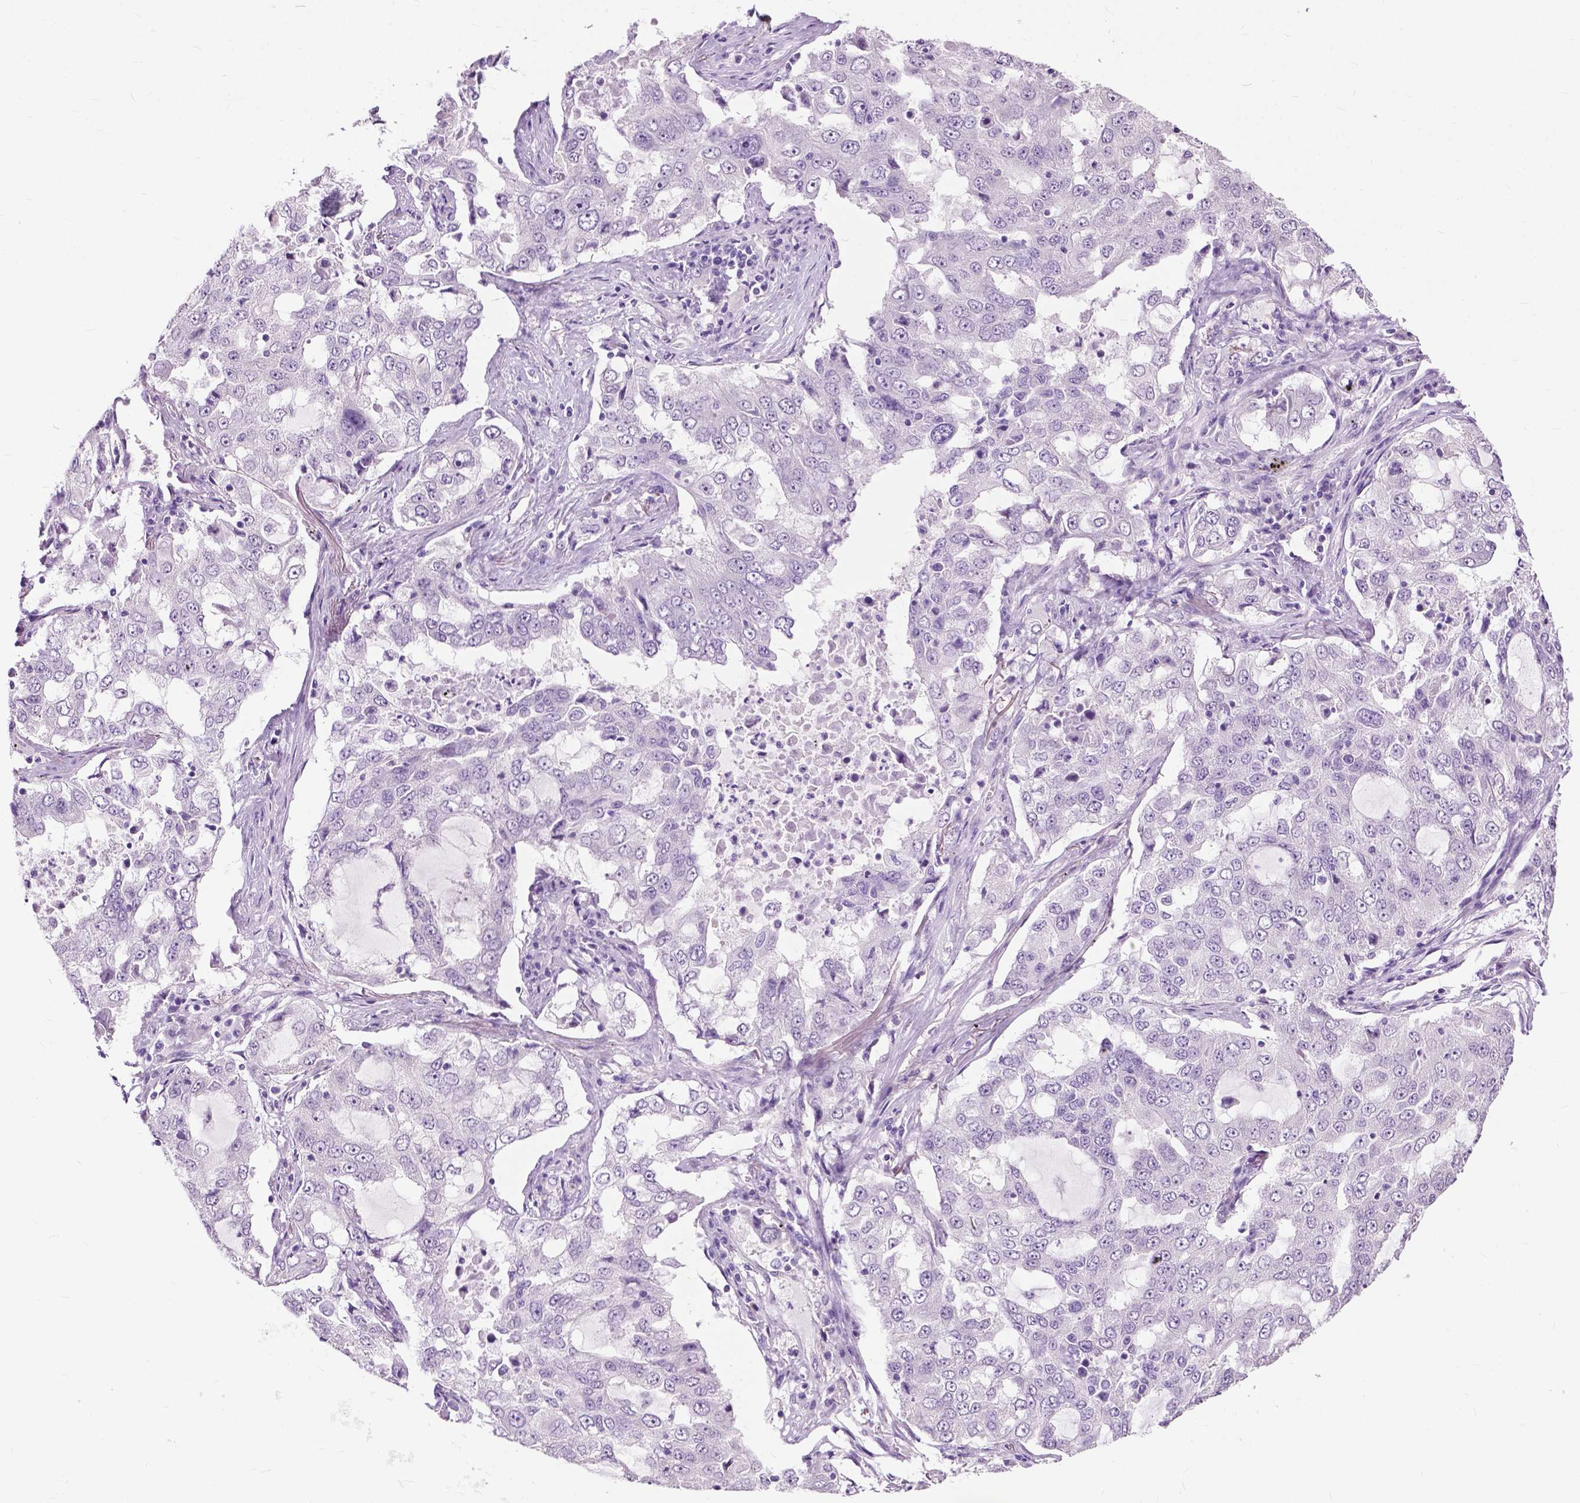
{"staining": {"intensity": "negative", "quantity": "none", "location": "none"}, "tissue": "lung cancer", "cell_type": "Tumor cells", "image_type": "cancer", "snomed": [{"axis": "morphology", "description": "Adenocarcinoma, NOS"}, {"axis": "topography", "description": "Lung"}], "caption": "An IHC micrograph of lung cancer is shown. There is no staining in tumor cells of lung cancer.", "gene": "GPR37L1", "patient": {"sex": "female", "age": 61}}